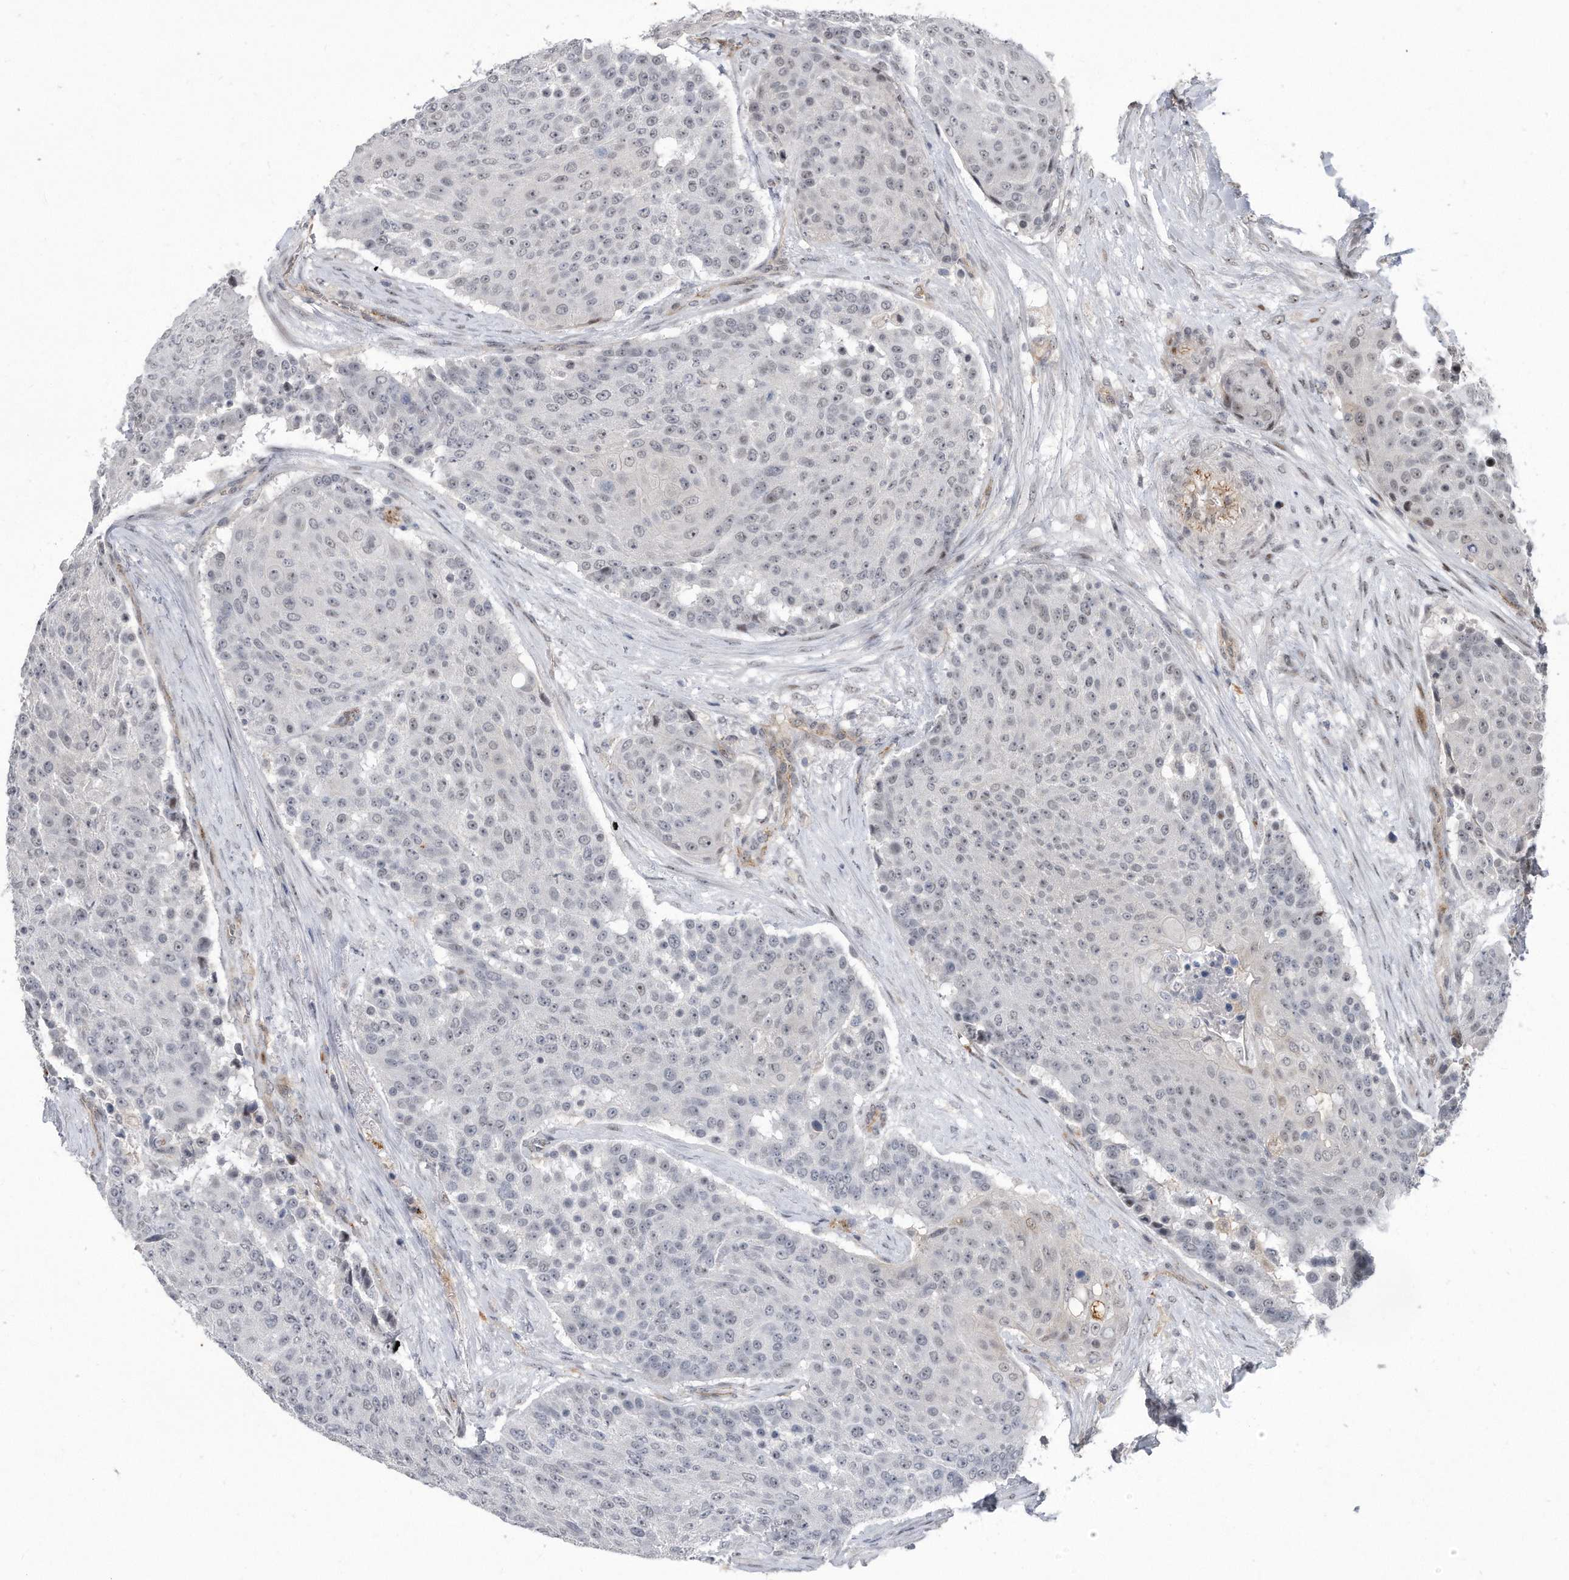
{"staining": {"intensity": "negative", "quantity": "none", "location": "none"}, "tissue": "urothelial cancer", "cell_type": "Tumor cells", "image_type": "cancer", "snomed": [{"axis": "morphology", "description": "Urothelial carcinoma, High grade"}, {"axis": "topography", "description": "Urinary bladder"}], "caption": "This image is of urothelial cancer stained with immunohistochemistry to label a protein in brown with the nuclei are counter-stained blue. There is no expression in tumor cells.", "gene": "PGBD2", "patient": {"sex": "female", "age": 63}}